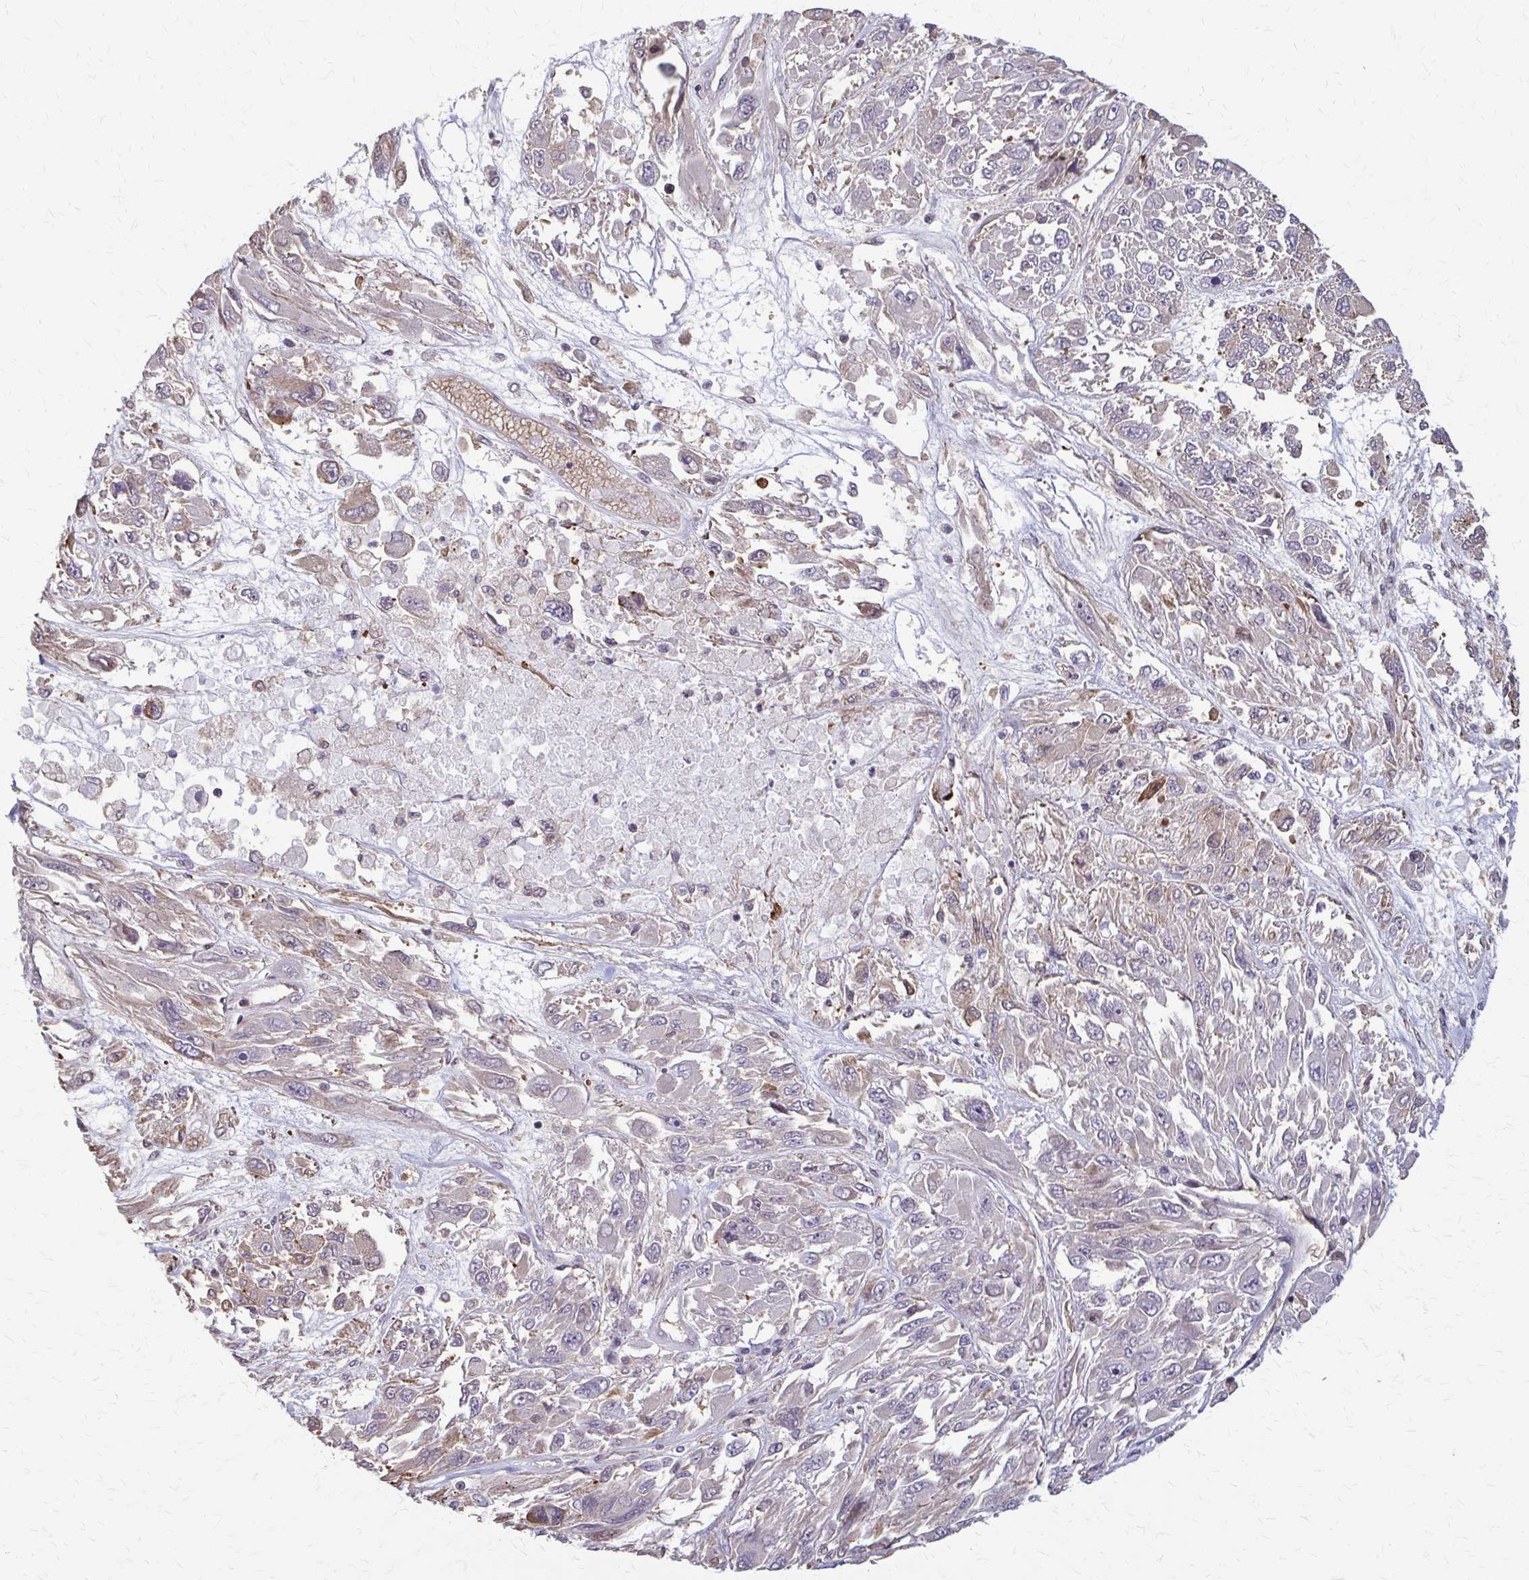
{"staining": {"intensity": "weak", "quantity": "<25%", "location": "cytoplasmic/membranous"}, "tissue": "melanoma", "cell_type": "Tumor cells", "image_type": "cancer", "snomed": [{"axis": "morphology", "description": "Malignant melanoma, NOS"}, {"axis": "topography", "description": "Skin"}], "caption": "Immunohistochemical staining of human malignant melanoma shows no significant expression in tumor cells.", "gene": "ZNF34", "patient": {"sex": "female", "age": 91}}